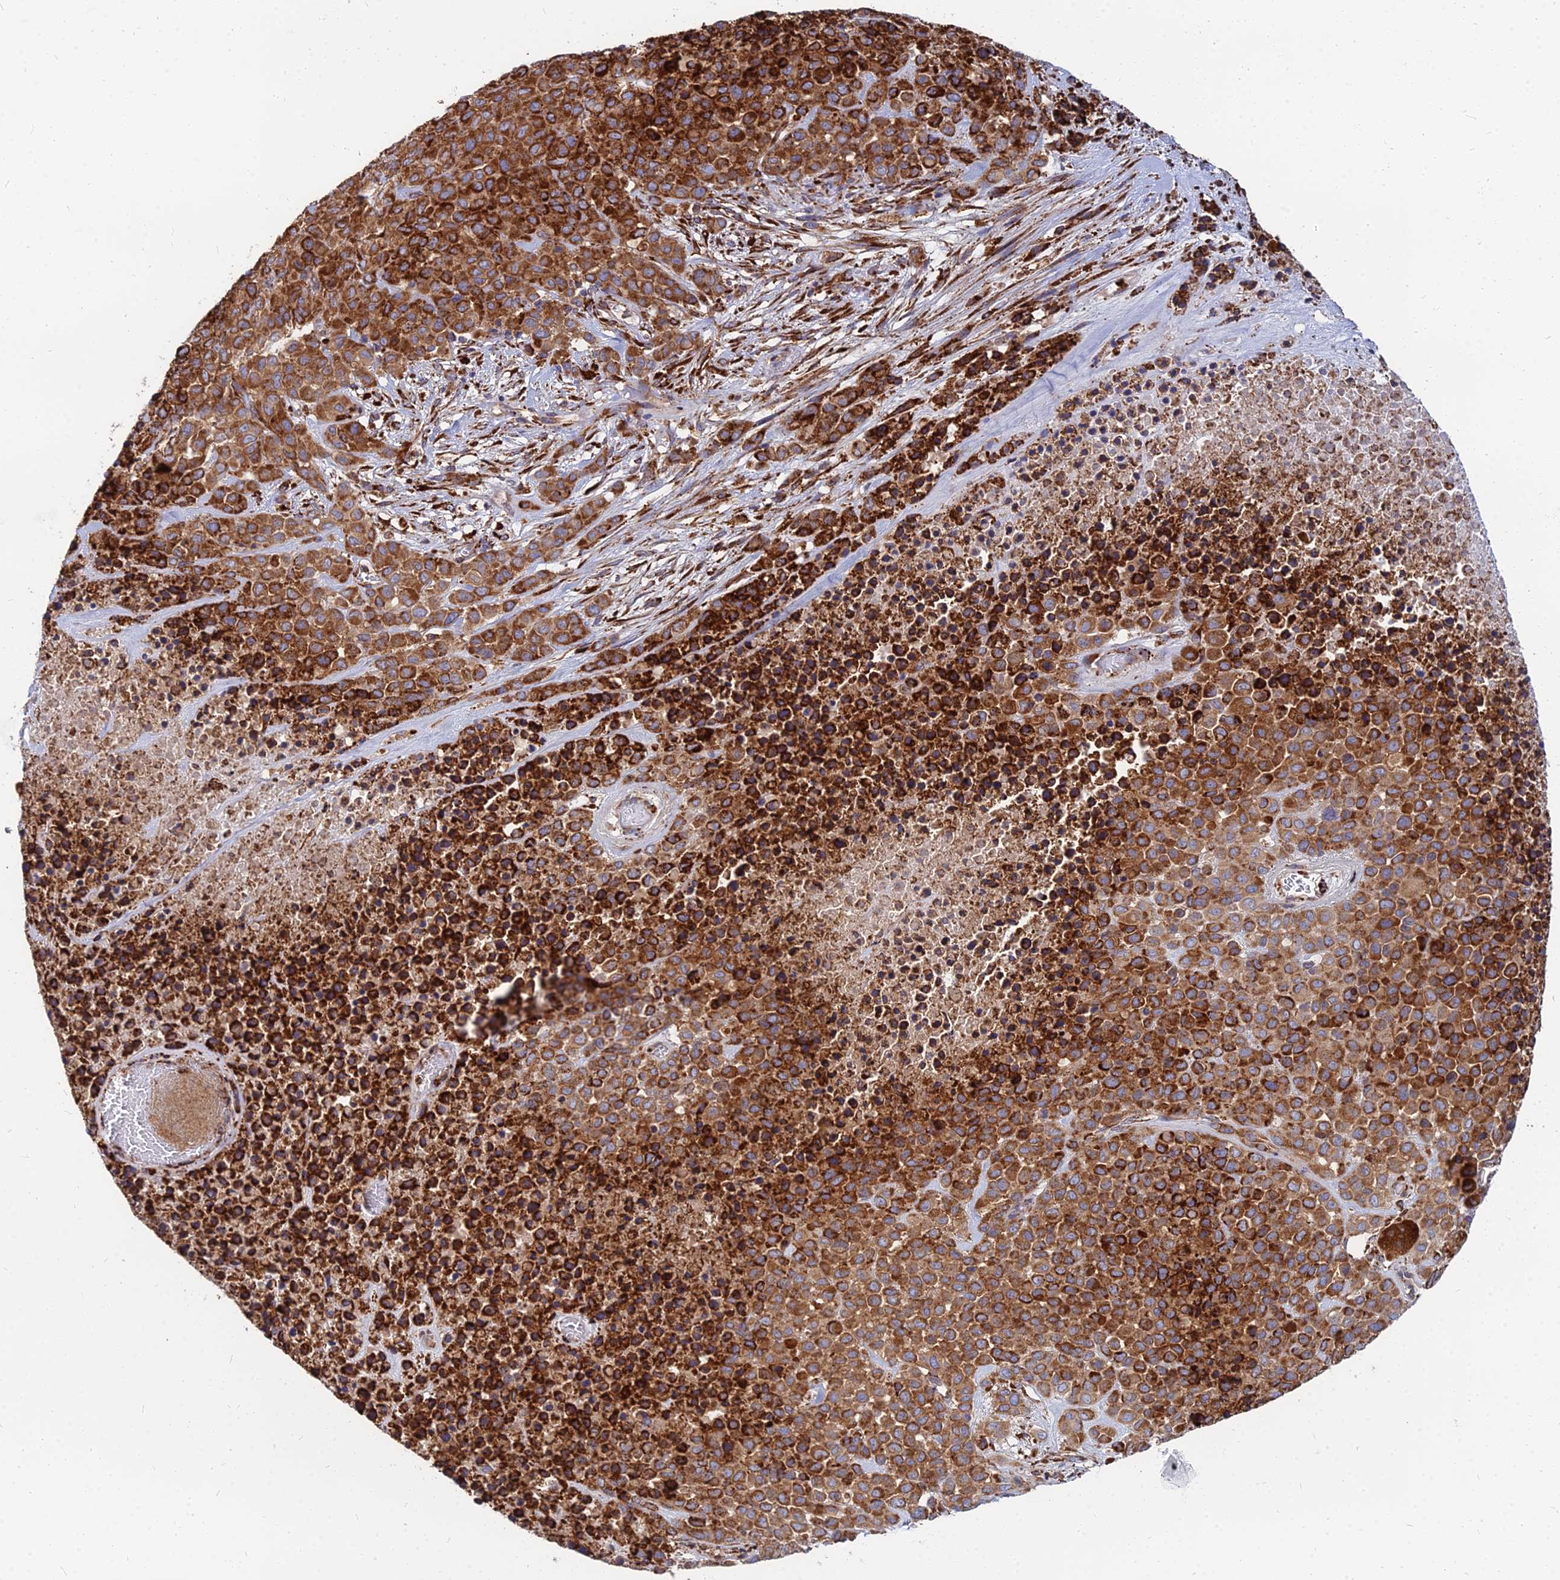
{"staining": {"intensity": "strong", "quantity": ">75%", "location": "cytoplasmic/membranous"}, "tissue": "melanoma", "cell_type": "Tumor cells", "image_type": "cancer", "snomed": [{"axis": "morphology", "description": "Malignant melanoma, Metastatic site"}, {"axis": "topography", "description": "Skin"}], "caption": "A histopathology image showing strong cytoplasmic/membranous staining in approximately >75% of tumor cells in melanoma, as visualized by brown immunohistochemical staining.", "gene": "CCT6B", "patient": {"sex": "female", "age": 81}}